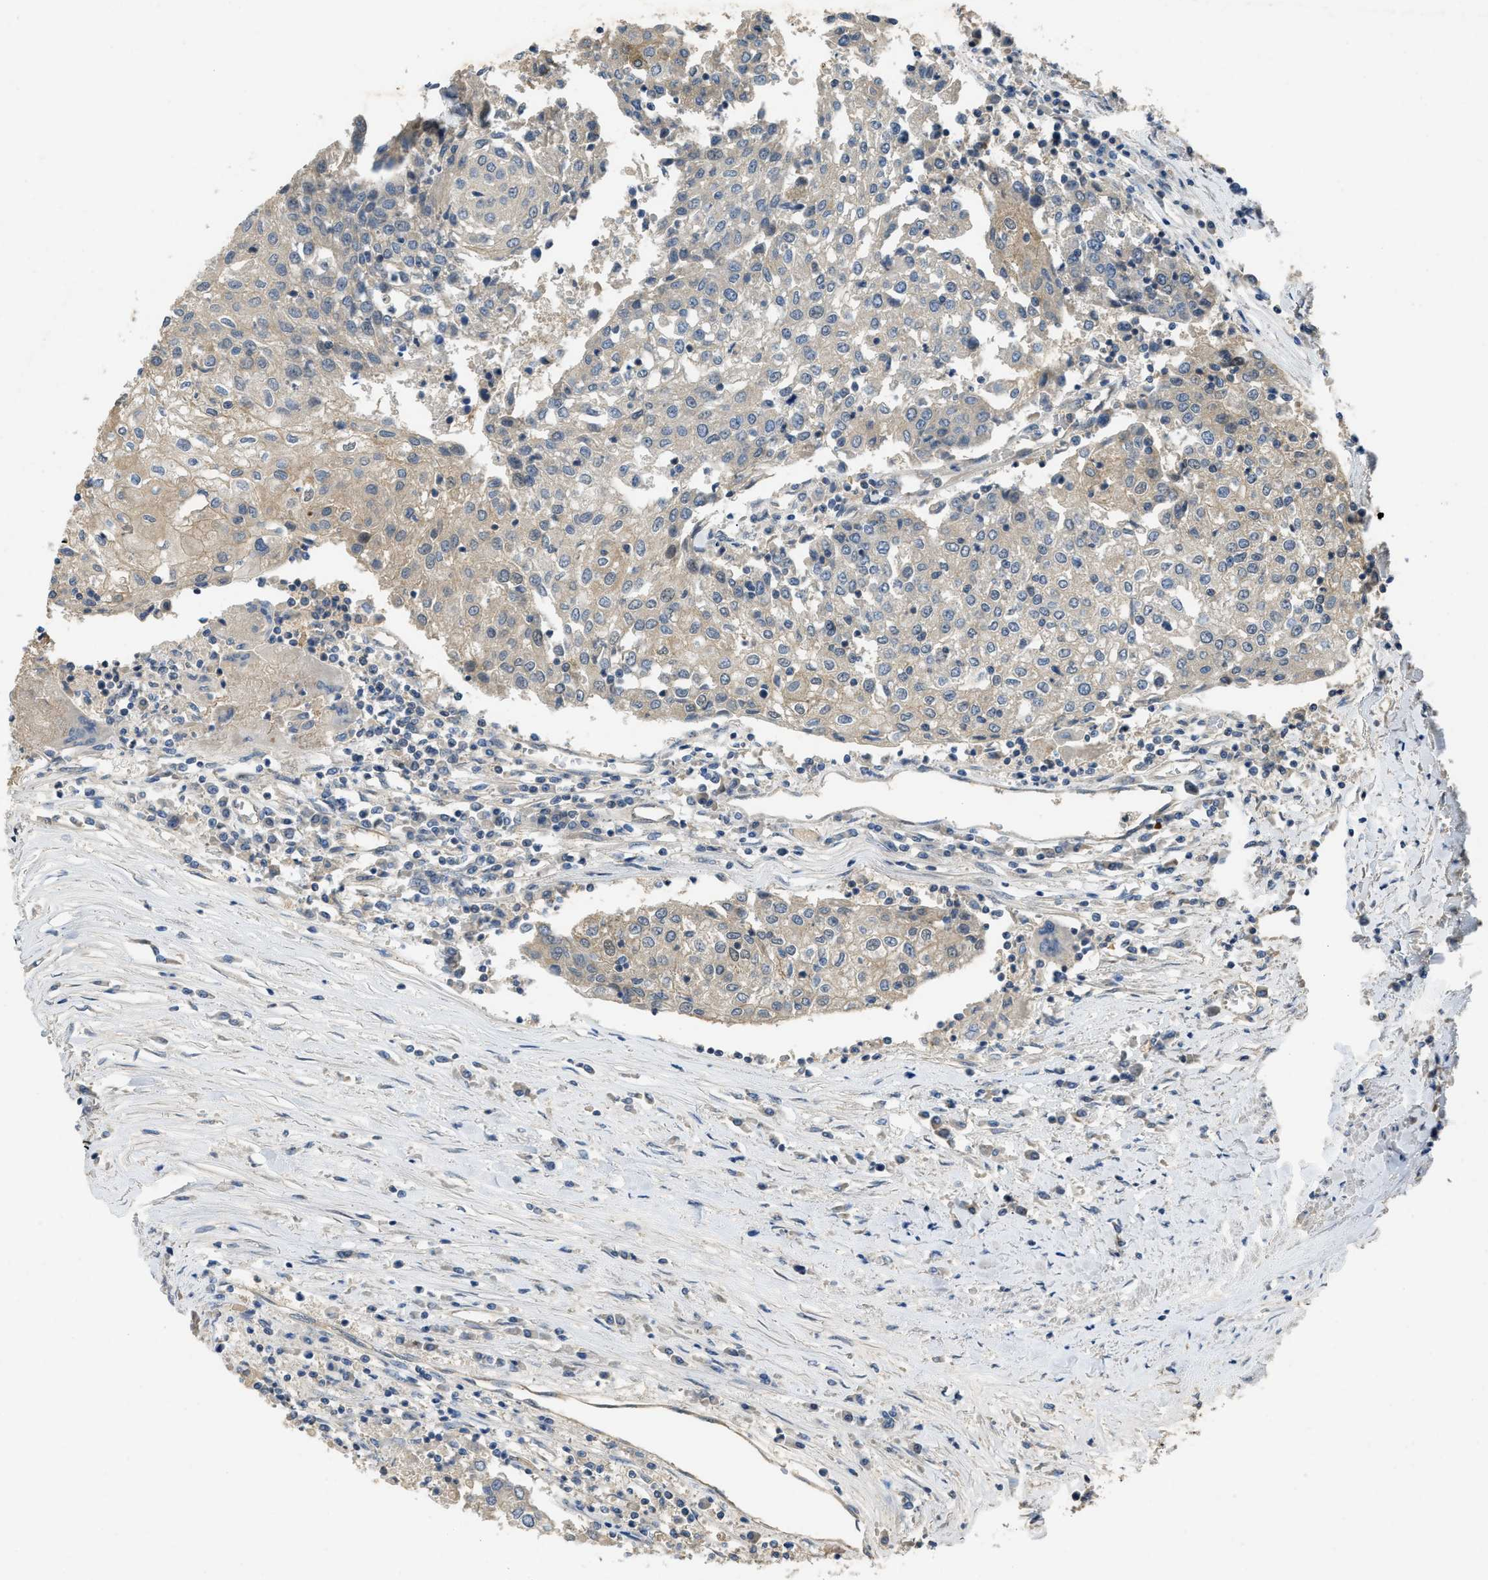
{"staining": {"intensity": "negative", "quantity": "none", "location": "none"}, "tissue": "urothelial cancer", "cell_type": "Tumor cells", "image_type": "cancer", "snomed": [{"axis": "morphology", "description": "Urothelial carcinoma, High grade"}, {"axis": "topography", "description": "Urinary bladder"}], "caption": "Immunohistochemistry (IHC) of human urothelial cancer demonstrates no expression in tumor cells.", "gene": "PPP3CA", "patient": {"sex": "female", "age": 85}}